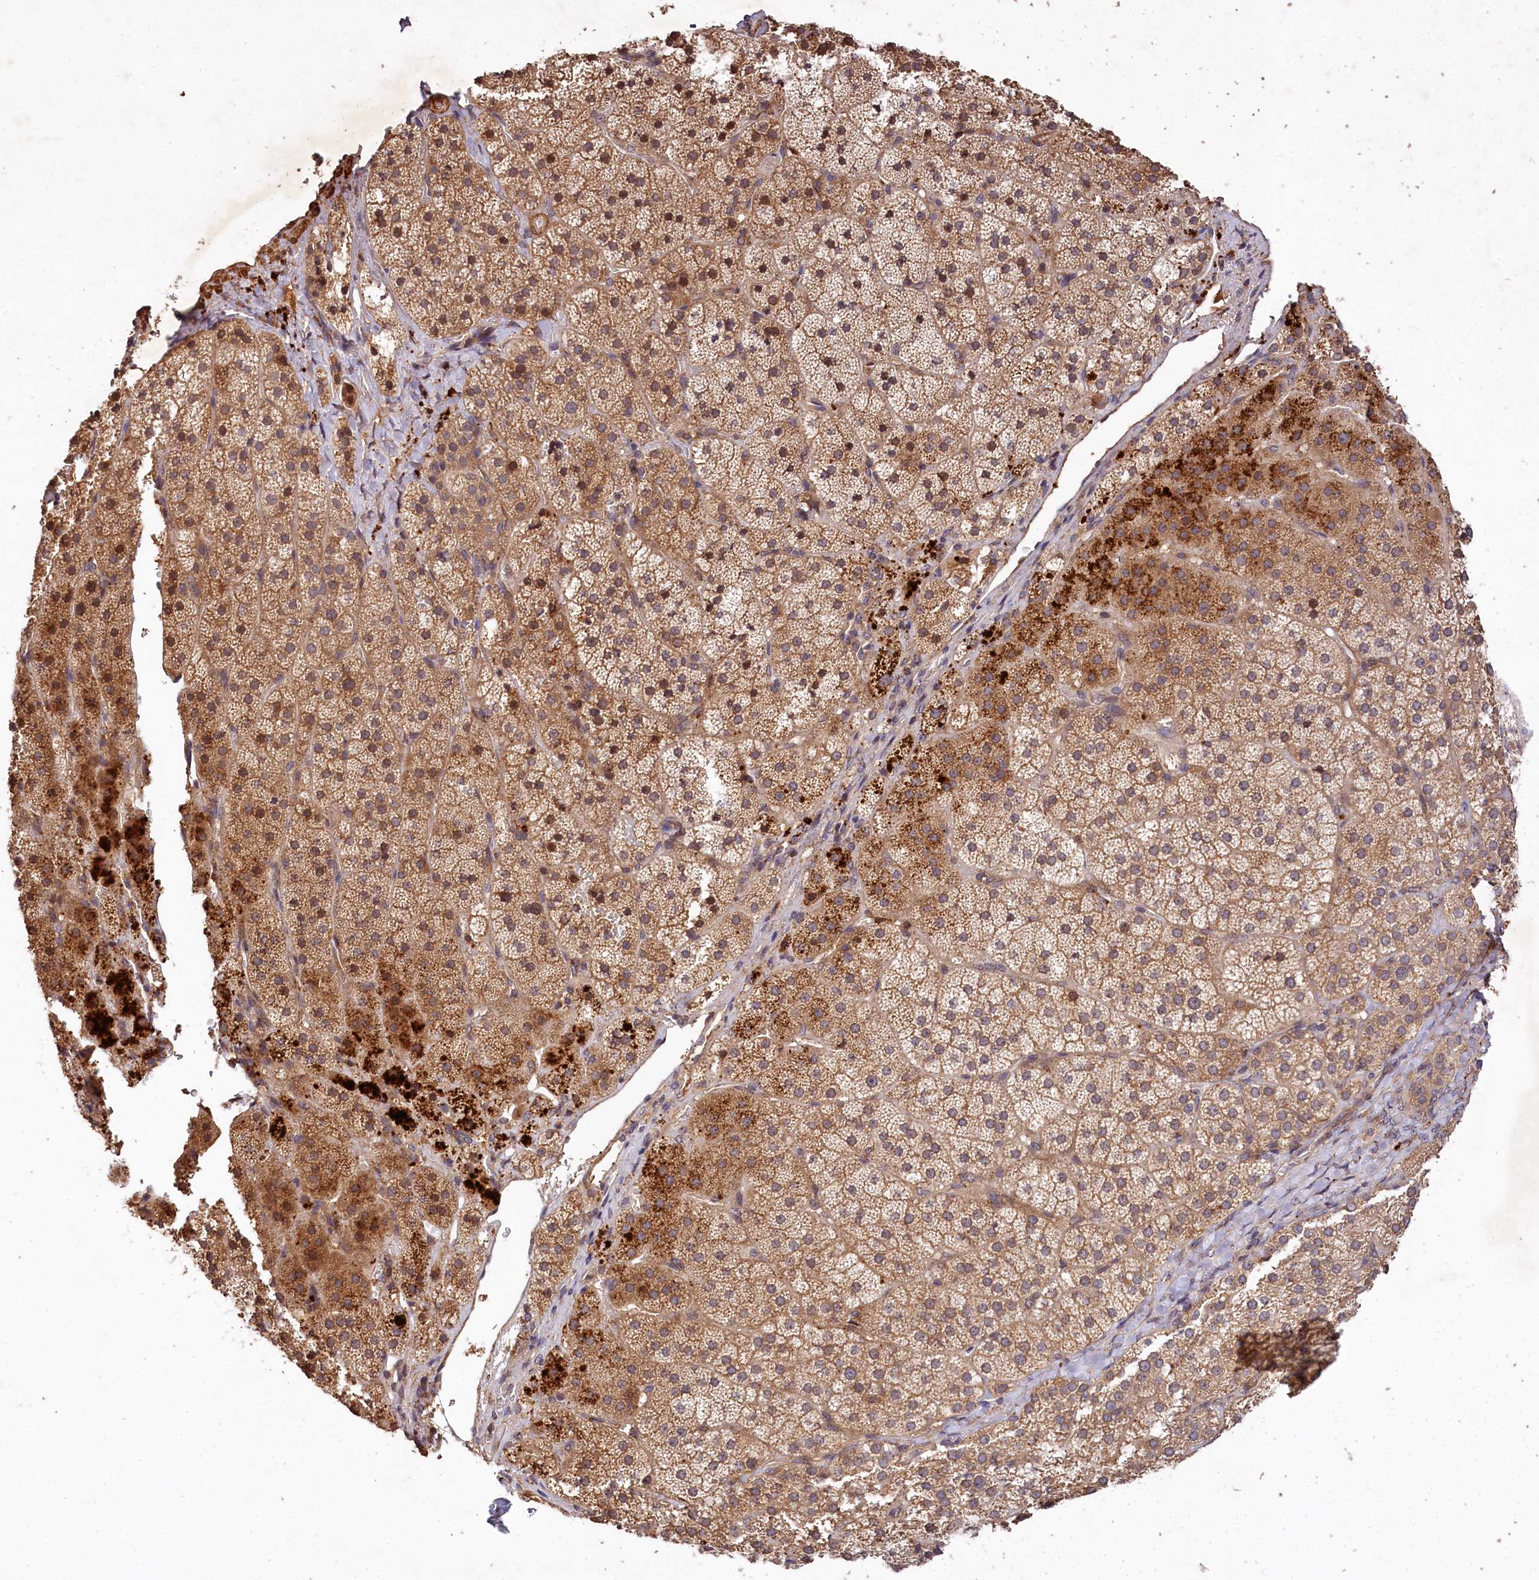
{"staining": {"intensity": "moderate", "quantity": ">75%", "location": "cytoplasmic/membranous"}, "tissue": "adrenal gland", "cell_type": "Glandular cells", "image_type": "normal", "snomed": [{"axis": "morphology", "description": "Normal tissue, NOS"}, {"axis": "topography", "description": "Adrenal gland"}], "caption": "Moderate cytoplasmic/membranous protein expression is appreciated in about >75% of glandular cells in adrenal gland. Immunohistochemistry stains the protein of interest in brown and the nuclei are stained blue.", "gene": "MCF2L2", "patient": {"sex": "female", "age": 44}}